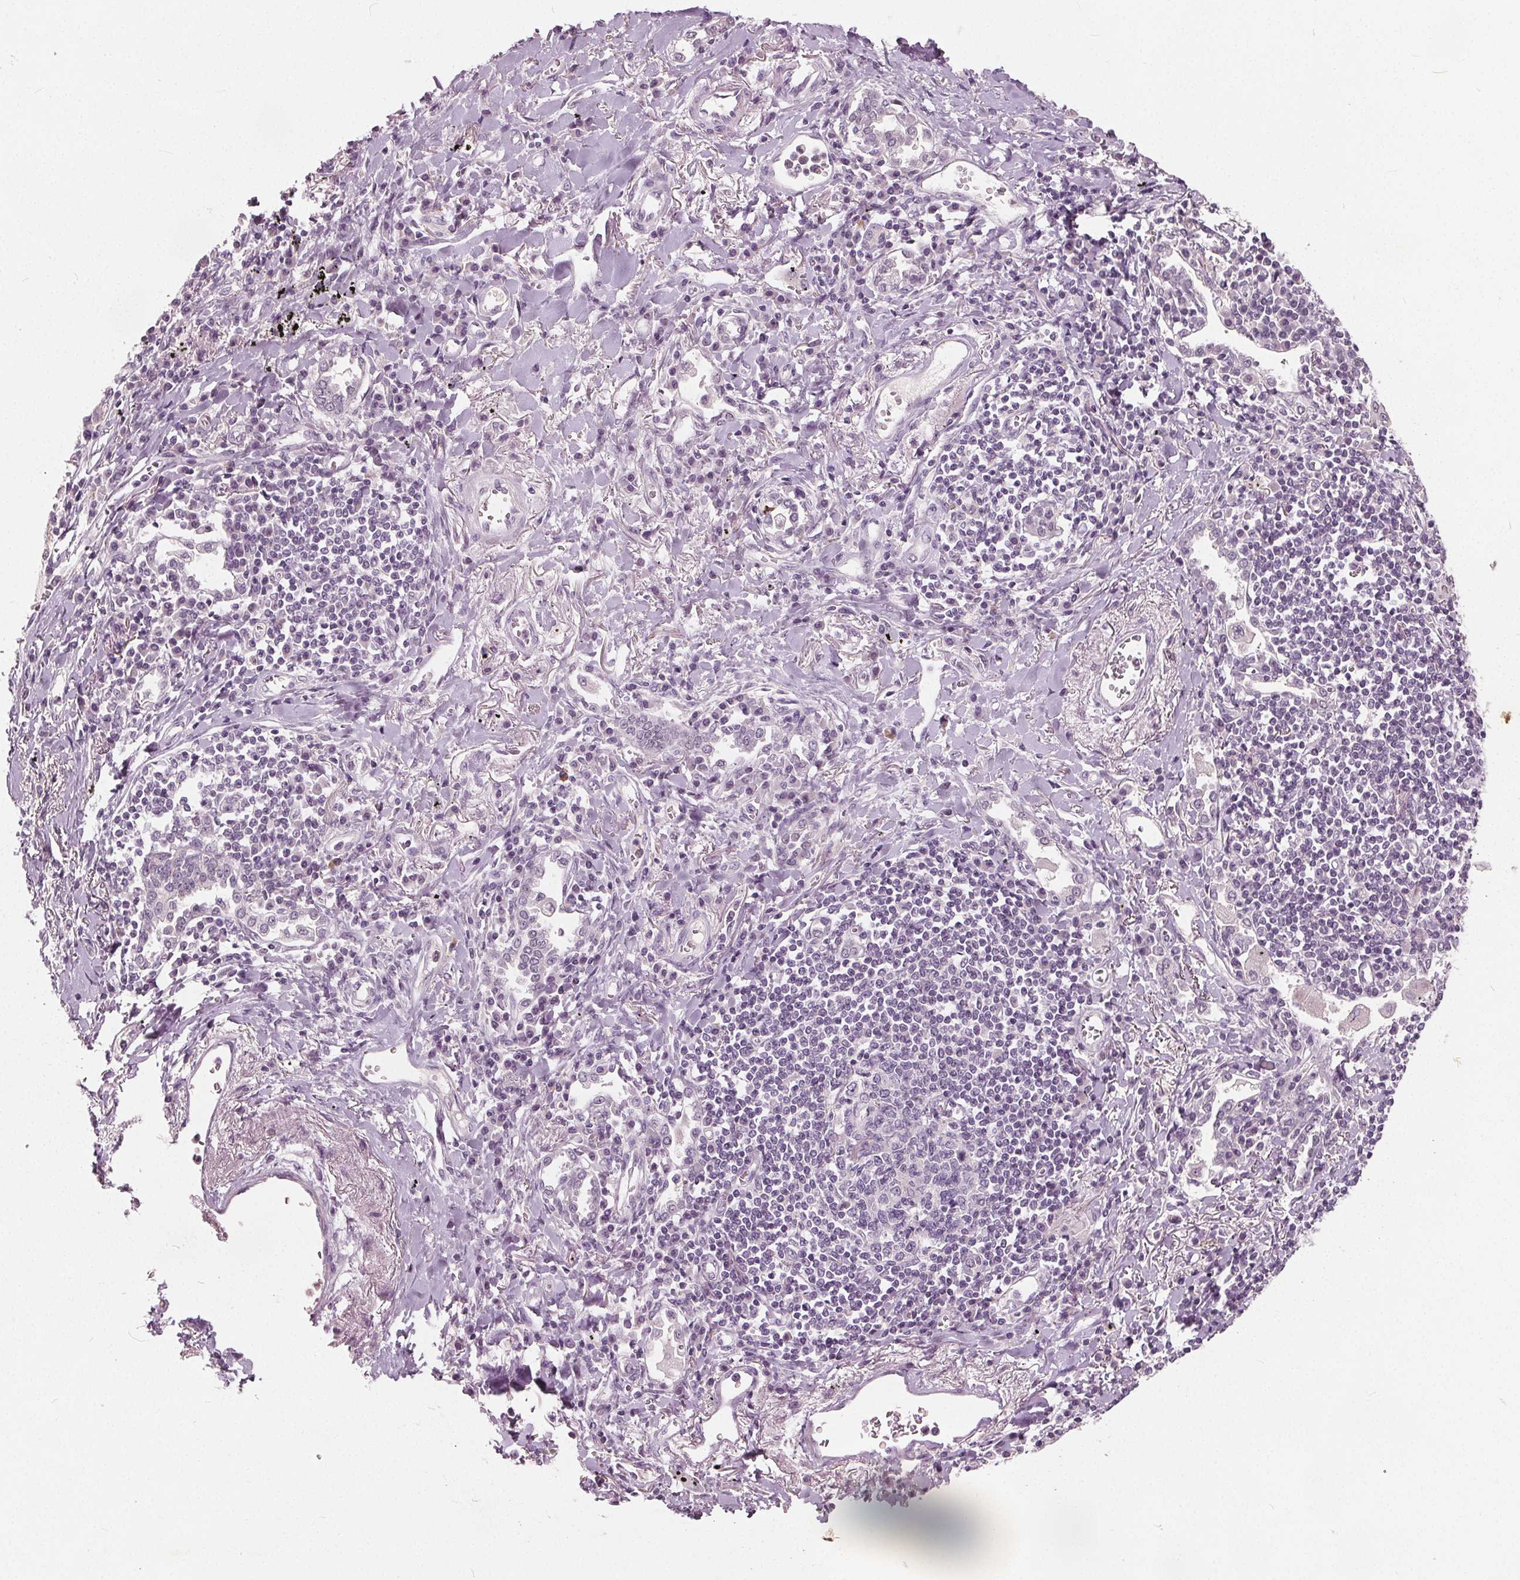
{"staining": {"intensity": "negative", "quantity": "none", "location": "none"}, "tissue": "lung cancer", "cell_type": "Tumor cells", "image_type": "cancer", "snomed": [{"axis": "morphology", "description": "Squamous cell carcinoma, NOS"}, {"axis": "topography", "description": "Lung"}], "caption": "There is no significant positivity in tumor cells of lung cancer (squamous cell carcinoma).", "gene": "TKFC", "patient": {"sex": "male", "age": 82}}